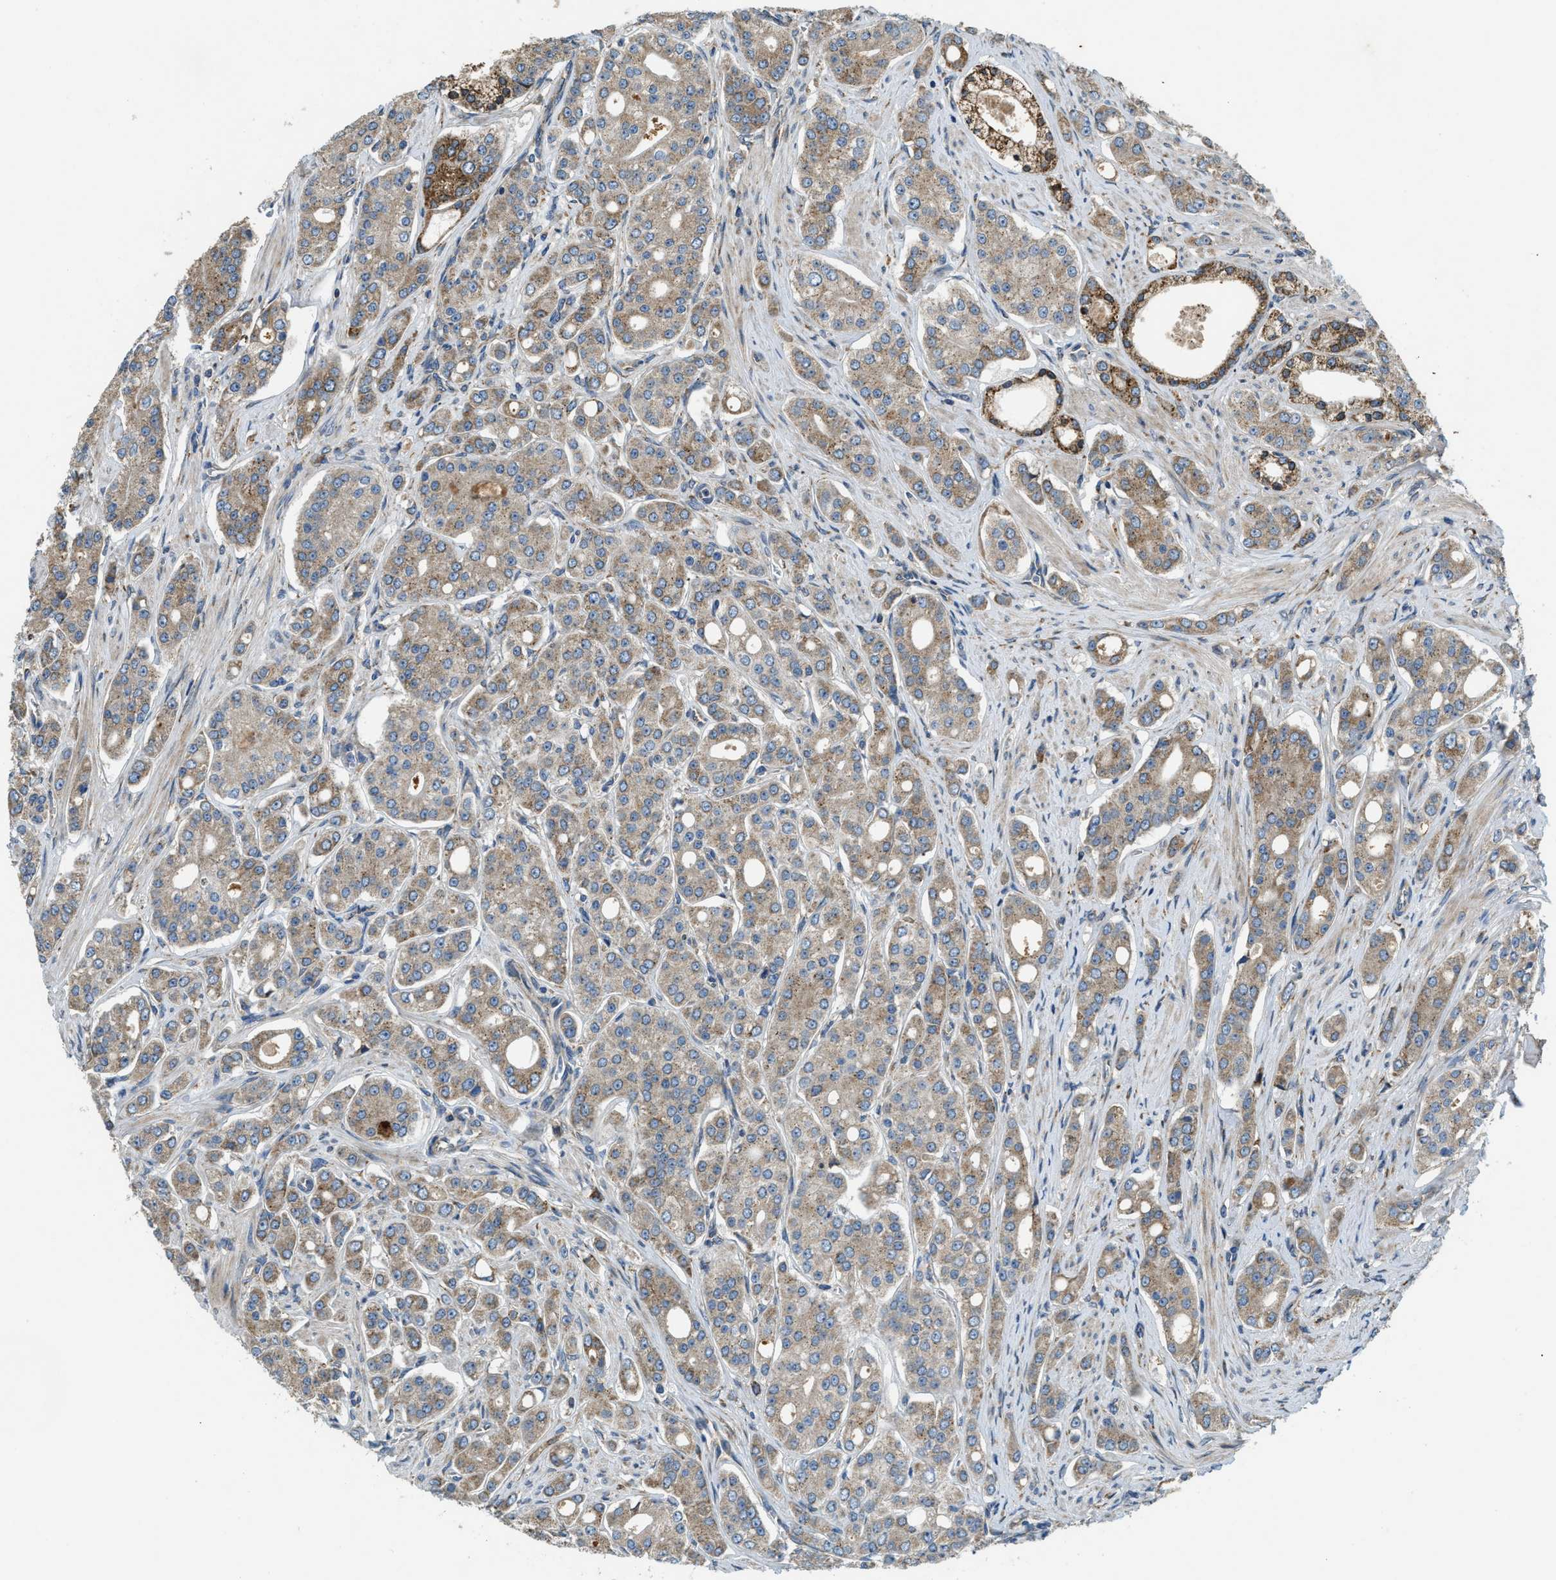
{"staining": {"intensity": "moderate", "quantity": ">75%", "location": "cytoplasmic/membranous"}, "tissue": "prostate cancer", "cell_type": "Tumor cells", "image_type": "cancer", "snomed": [{"axis": "morphology", "description": "Adenocarcinoma, High grade"}, {"axis": "topography", "description": "Prostate"}], "caption": "A photomicrograph of prostate cancer stained for a protein displays moderate cytoplasmic/membranous brown staining in tumor cells.", "gene": "TMEM68", "patient": {"sex": "male", "age": 71}}